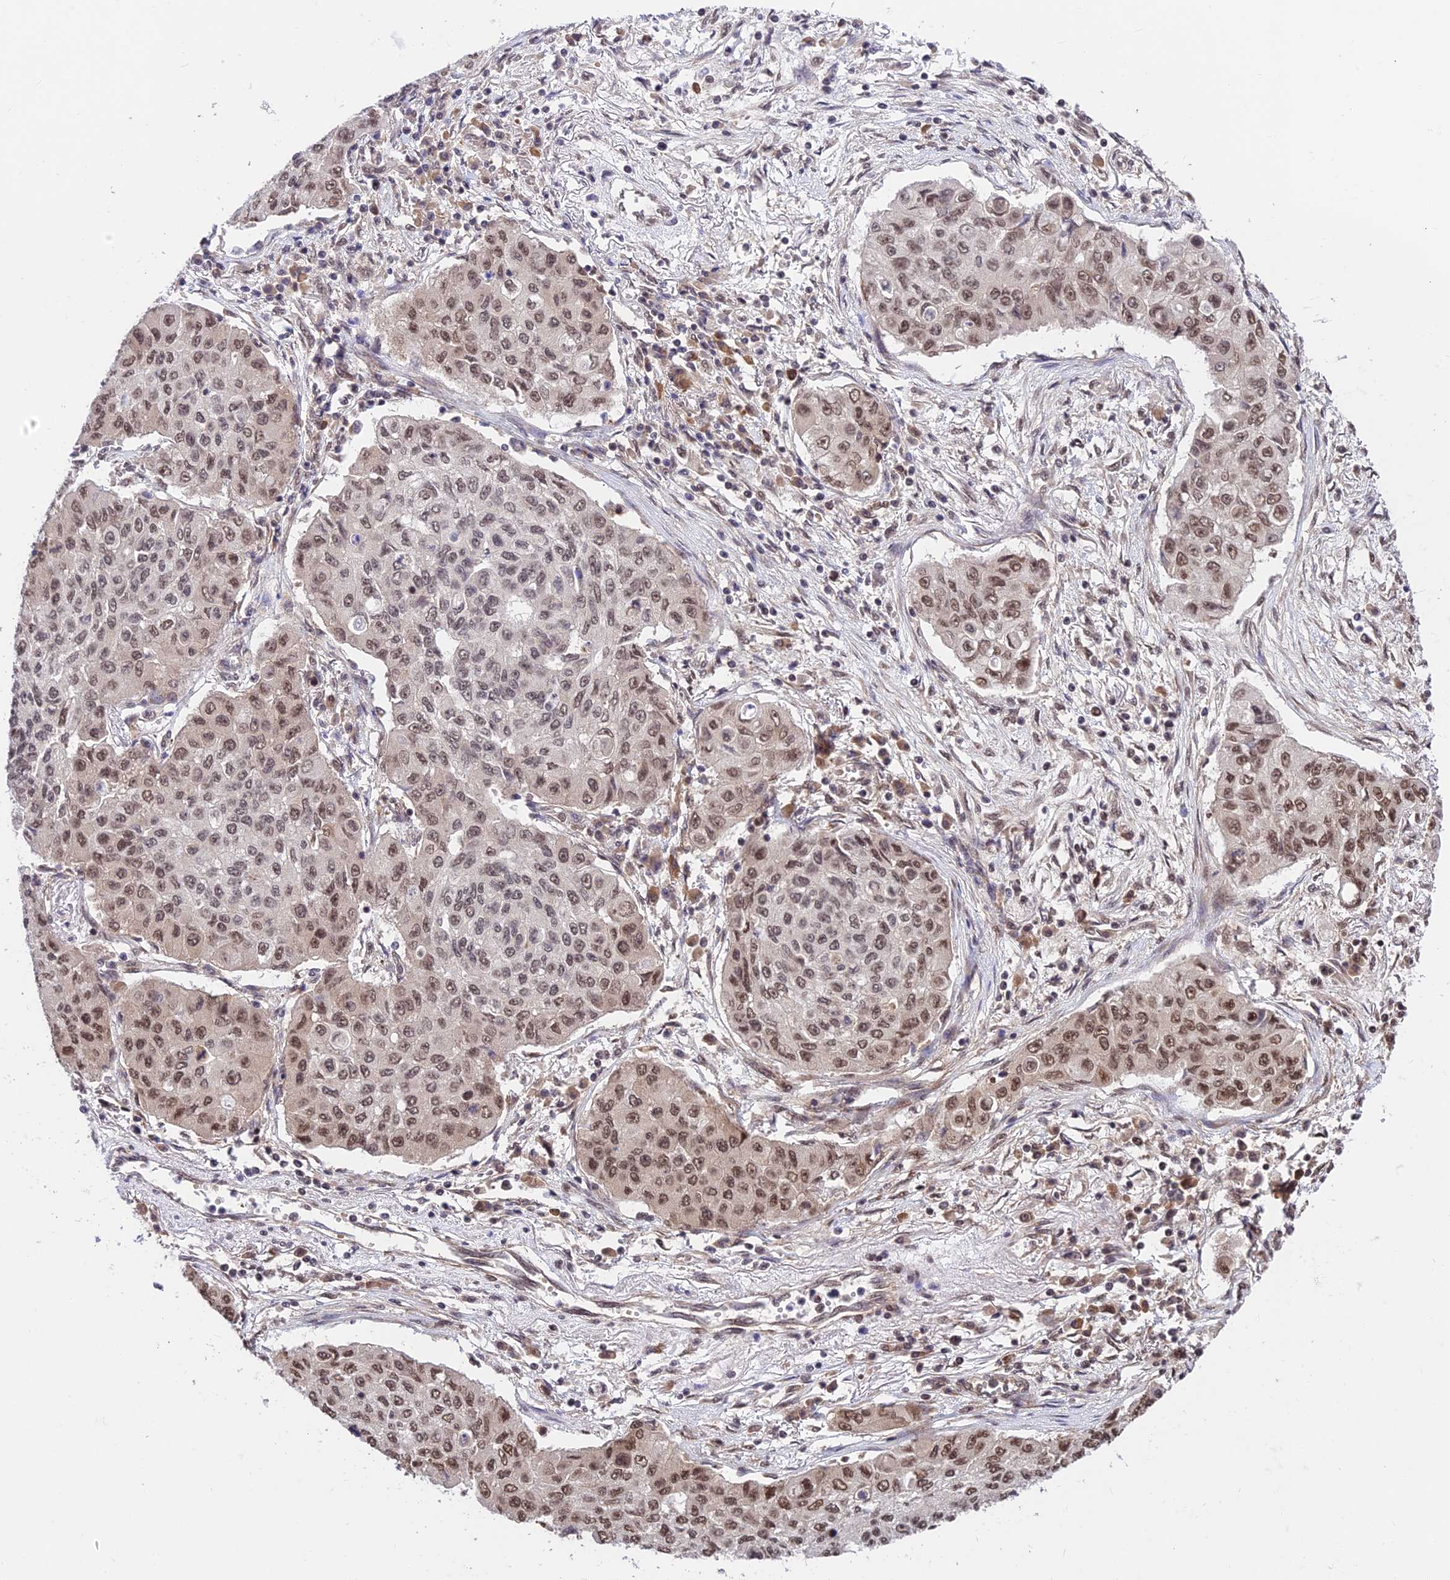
{"staining": {"intensity": "moderate", "quantity": ">75%", "location": "nuclear"}, "tissue": "lung cancer", "cell_type": "Tumor cells", "image_type": "cancer", "snomed": [{"axis": "morphology", "description": "Squamous cell carcinoma, NOS"}, {"axis": "topography", "description": "Lung"}], "caption": "High-magnification brightfield microscopy of lung squamous cell carcinoma stained with DAB (3,3'-diaminobenzidine) (brown) and counterstained with hematoxylin (blue). tumor cells exhibit moderate nuclear staining is identified in about>75% of cells. The staining is performed using DAB (3,3'-diaminobenzidine) brown chromogen to label protein expression. The nuclei are counter-stained blue using hematoxylin.", "gene": "RBM42", "patient": {"sex": "male", "age": 74}}